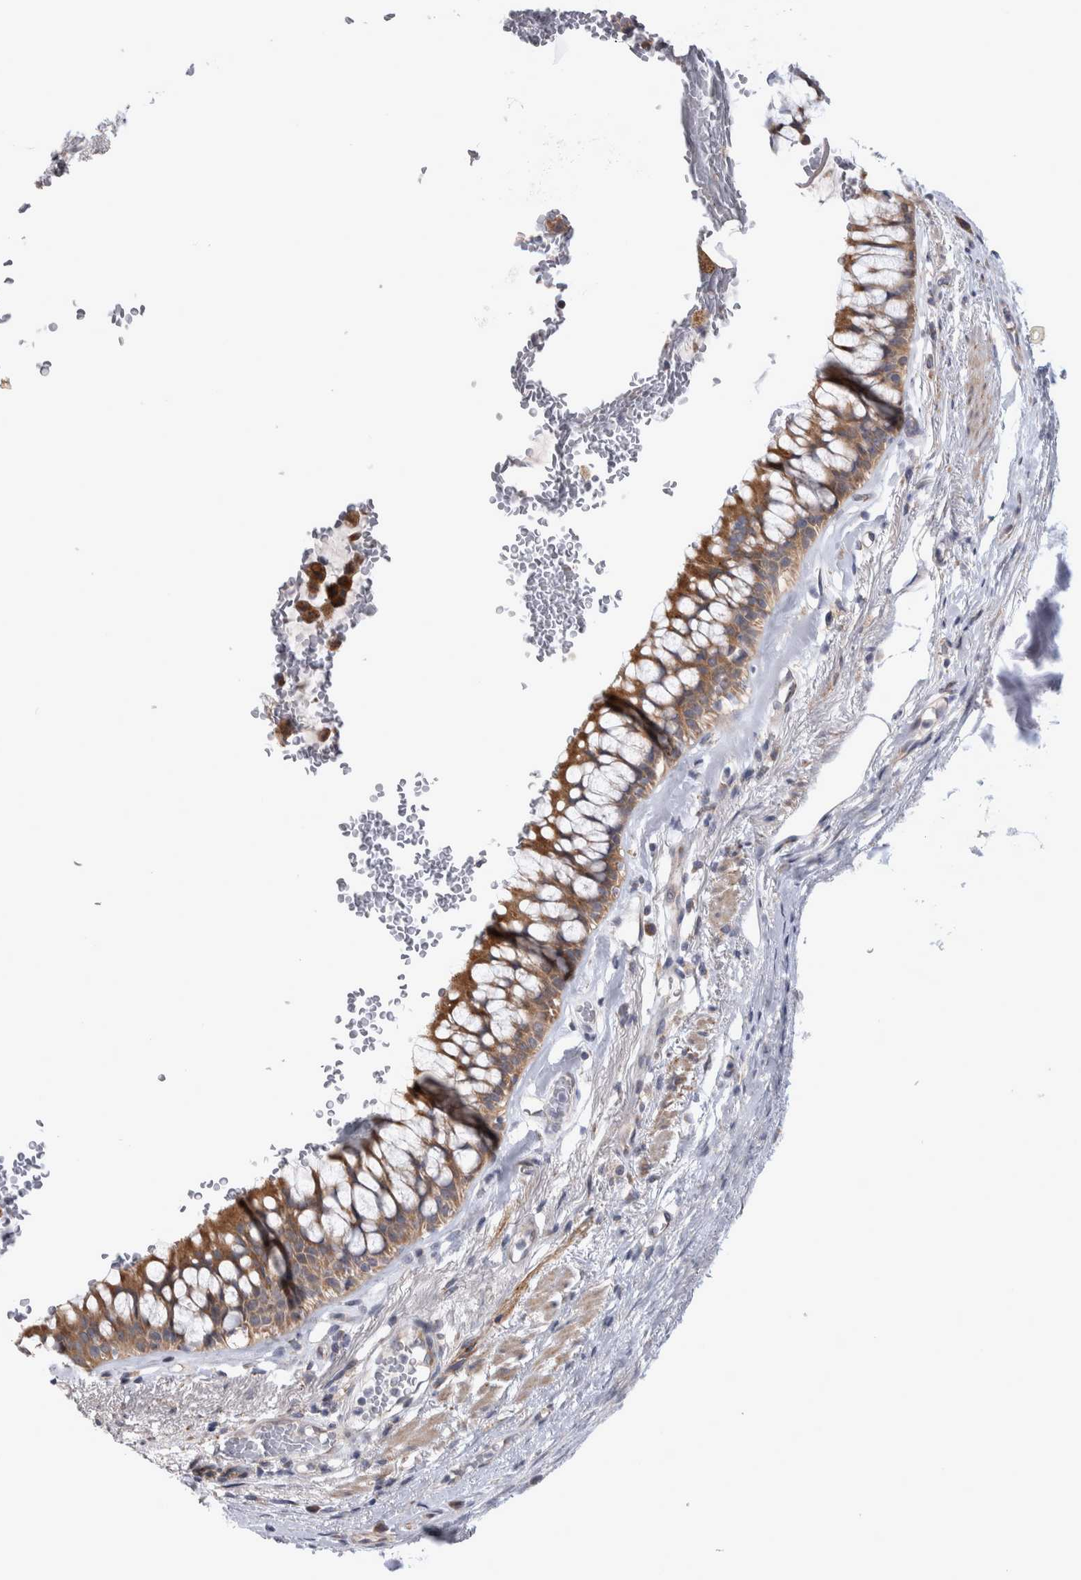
{"staining": {"intensity": "strong", "quantity": ">75%", "location": "cytoplasmic/membranous"}, "tissue": "bronchus", "cell_type": "Respiratory epithelial cells", "image_type": "normal", "snomed": [{"axis": "morphology", "description": "Normal tissue, NOS"}, {"axis": "topography", "description": "Cartilage tissue"}, {"axis": "topography", "description": "Bronchus"}], "caption": "A brown stain highlights strong cytoplasmic/membranous expression of a protein in respiratory epithelial cells of benign human bronchus.", "gene": "SCO1", "patient": {"sex": "female", "age": 53}}